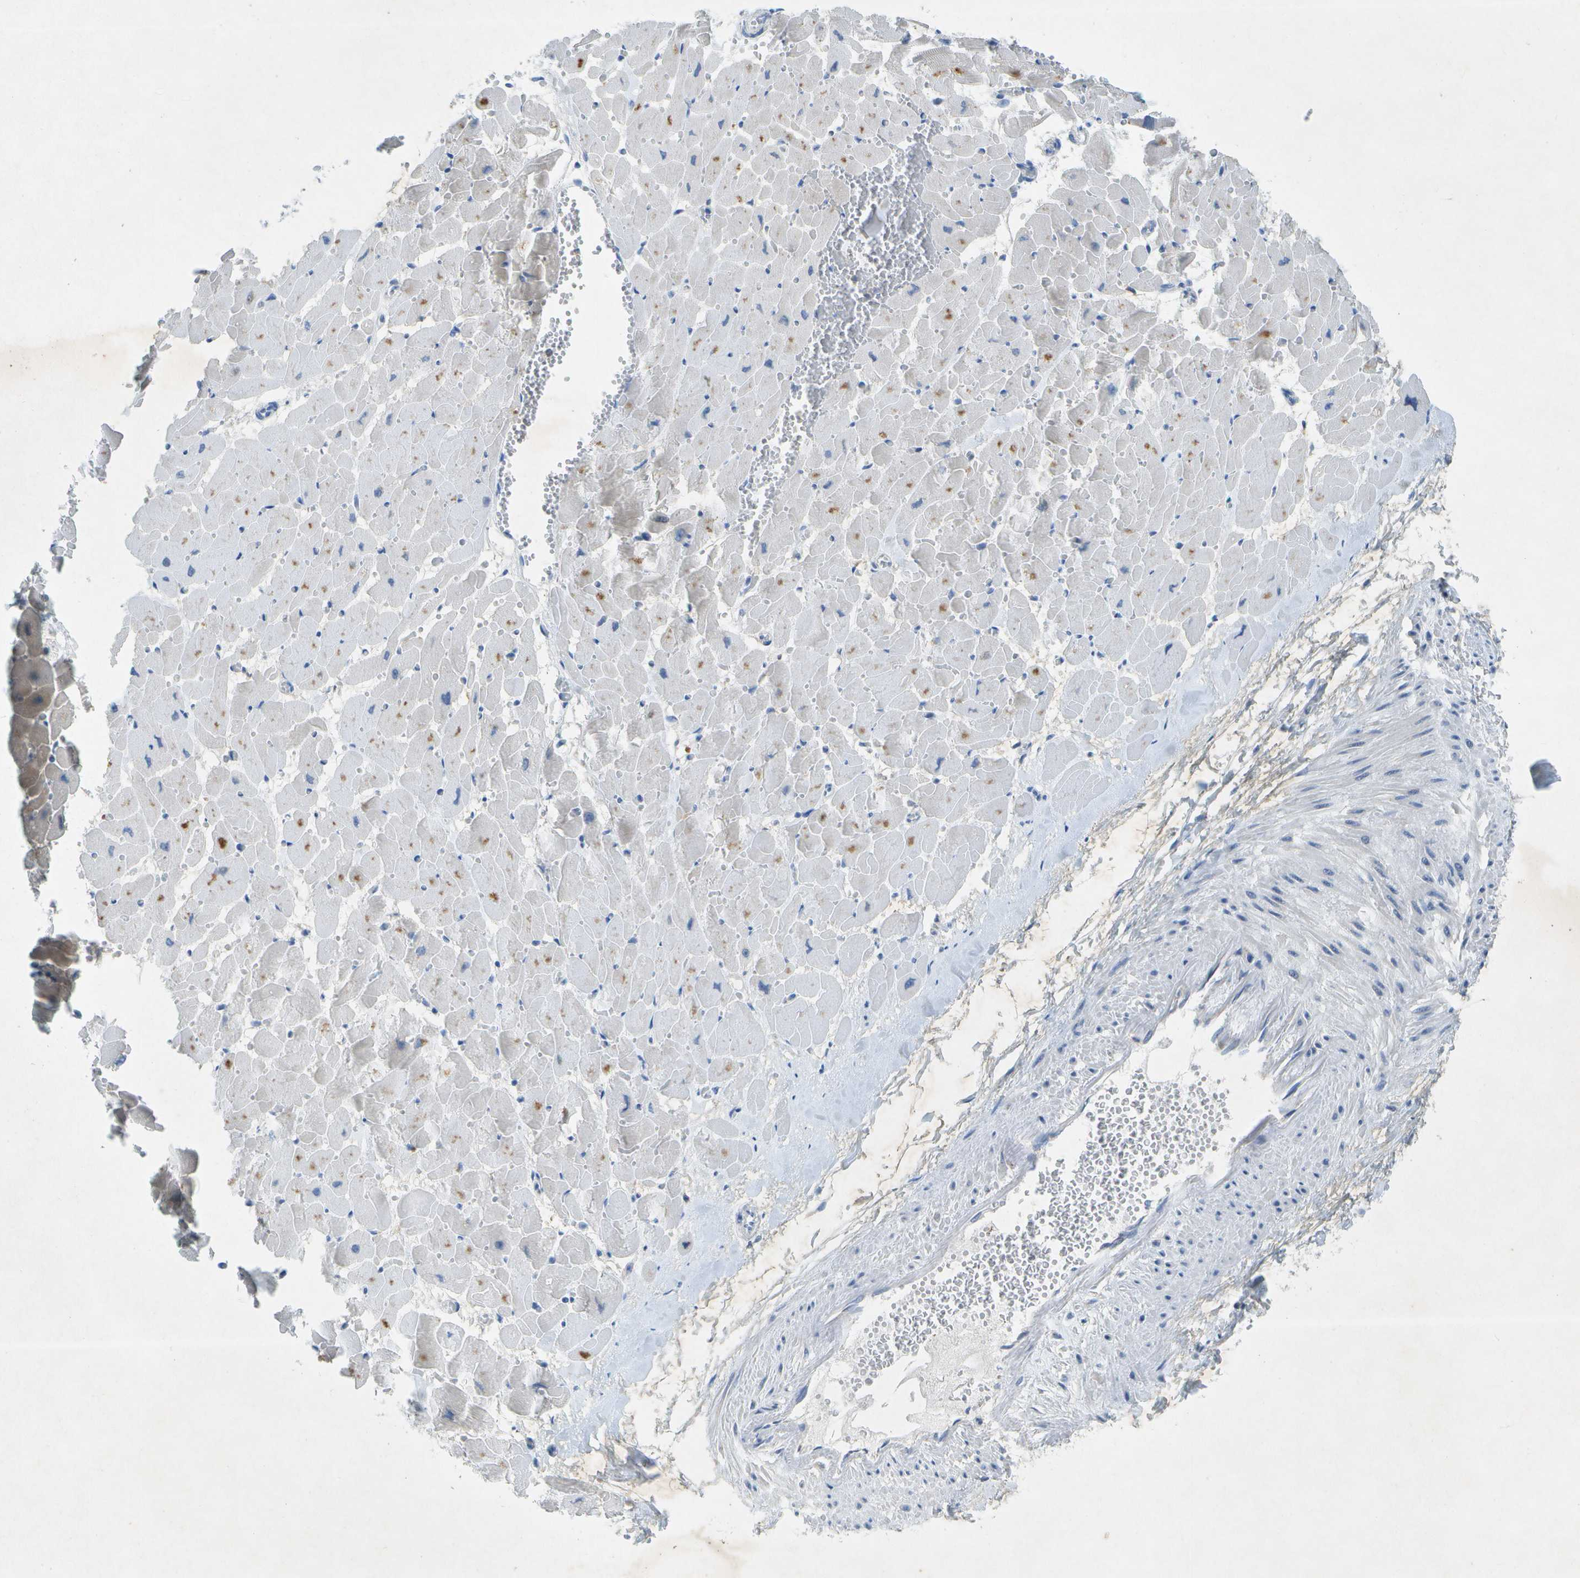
{"staining": {"intensity": "weak", "quantity": "<25%", "location": "cytoplasmic/membranous"}, "tissue": "heart muscle", "cell_type": "Cardiomyocytes", "image_type": "normal", "snomed": [{"axis": "morphology", "description": "Normal tissue, NOS"}, {"axis": "topography", "description": "Heart"}], "caption": "Micrograph shows no significant protein positivity in cardiomyocytes of normal heart muscle. The staining was performed using DAB (3,3'-diaminobenzidine) to visualize the protein expression in brown, while the nuclei were stained in blue with hematoxylin (Magnification: 20x).", "gene": "WNK2", "patient": {"sex": "female", "age": 19}}